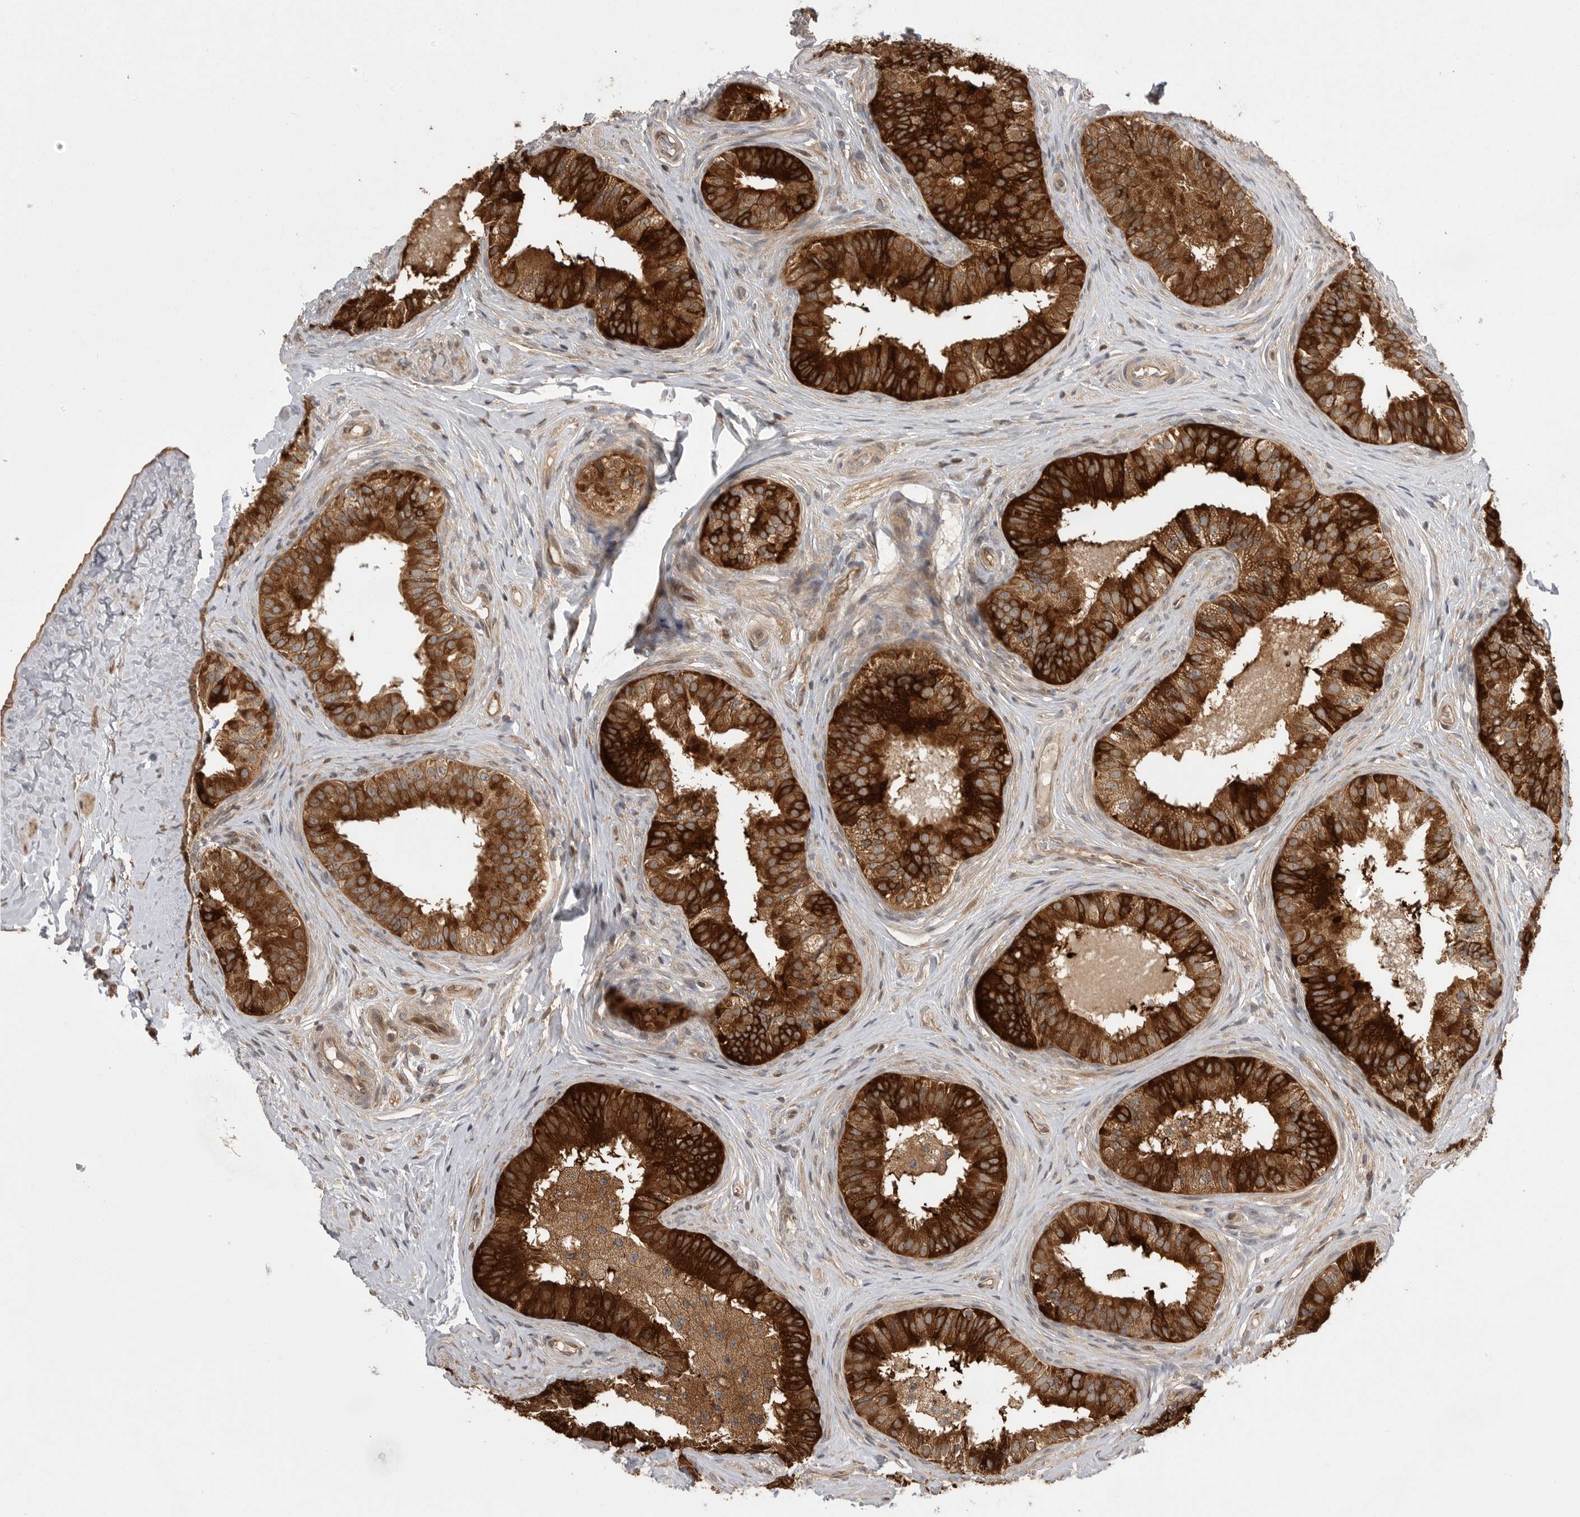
{"staining": {"intensity": "strong", "quantity": ">75%", "location": "cytoplasmic/membranous"}, "tissue": "epididymis", "cell_type": "Glandular cells", "image_type": "normal", "snomed": [{"axis": "morphology", "description": "Normal tissue, NOS"}, {"axis": "topography", "description": "Epididymis"}], "caption": "Immunohistochemistry (DAB (3,3'-diaminobenzidine)) staining of unremarkable epididymis shows strong cytoplasmic/membranous protein expression in approximately >75% of glandular cells. Immunohistochemistry stains the protein of interest in brown and the nuclei are stained blue.", "gene": "OXR1", "patient": {"sex": "male", "age": 49}}